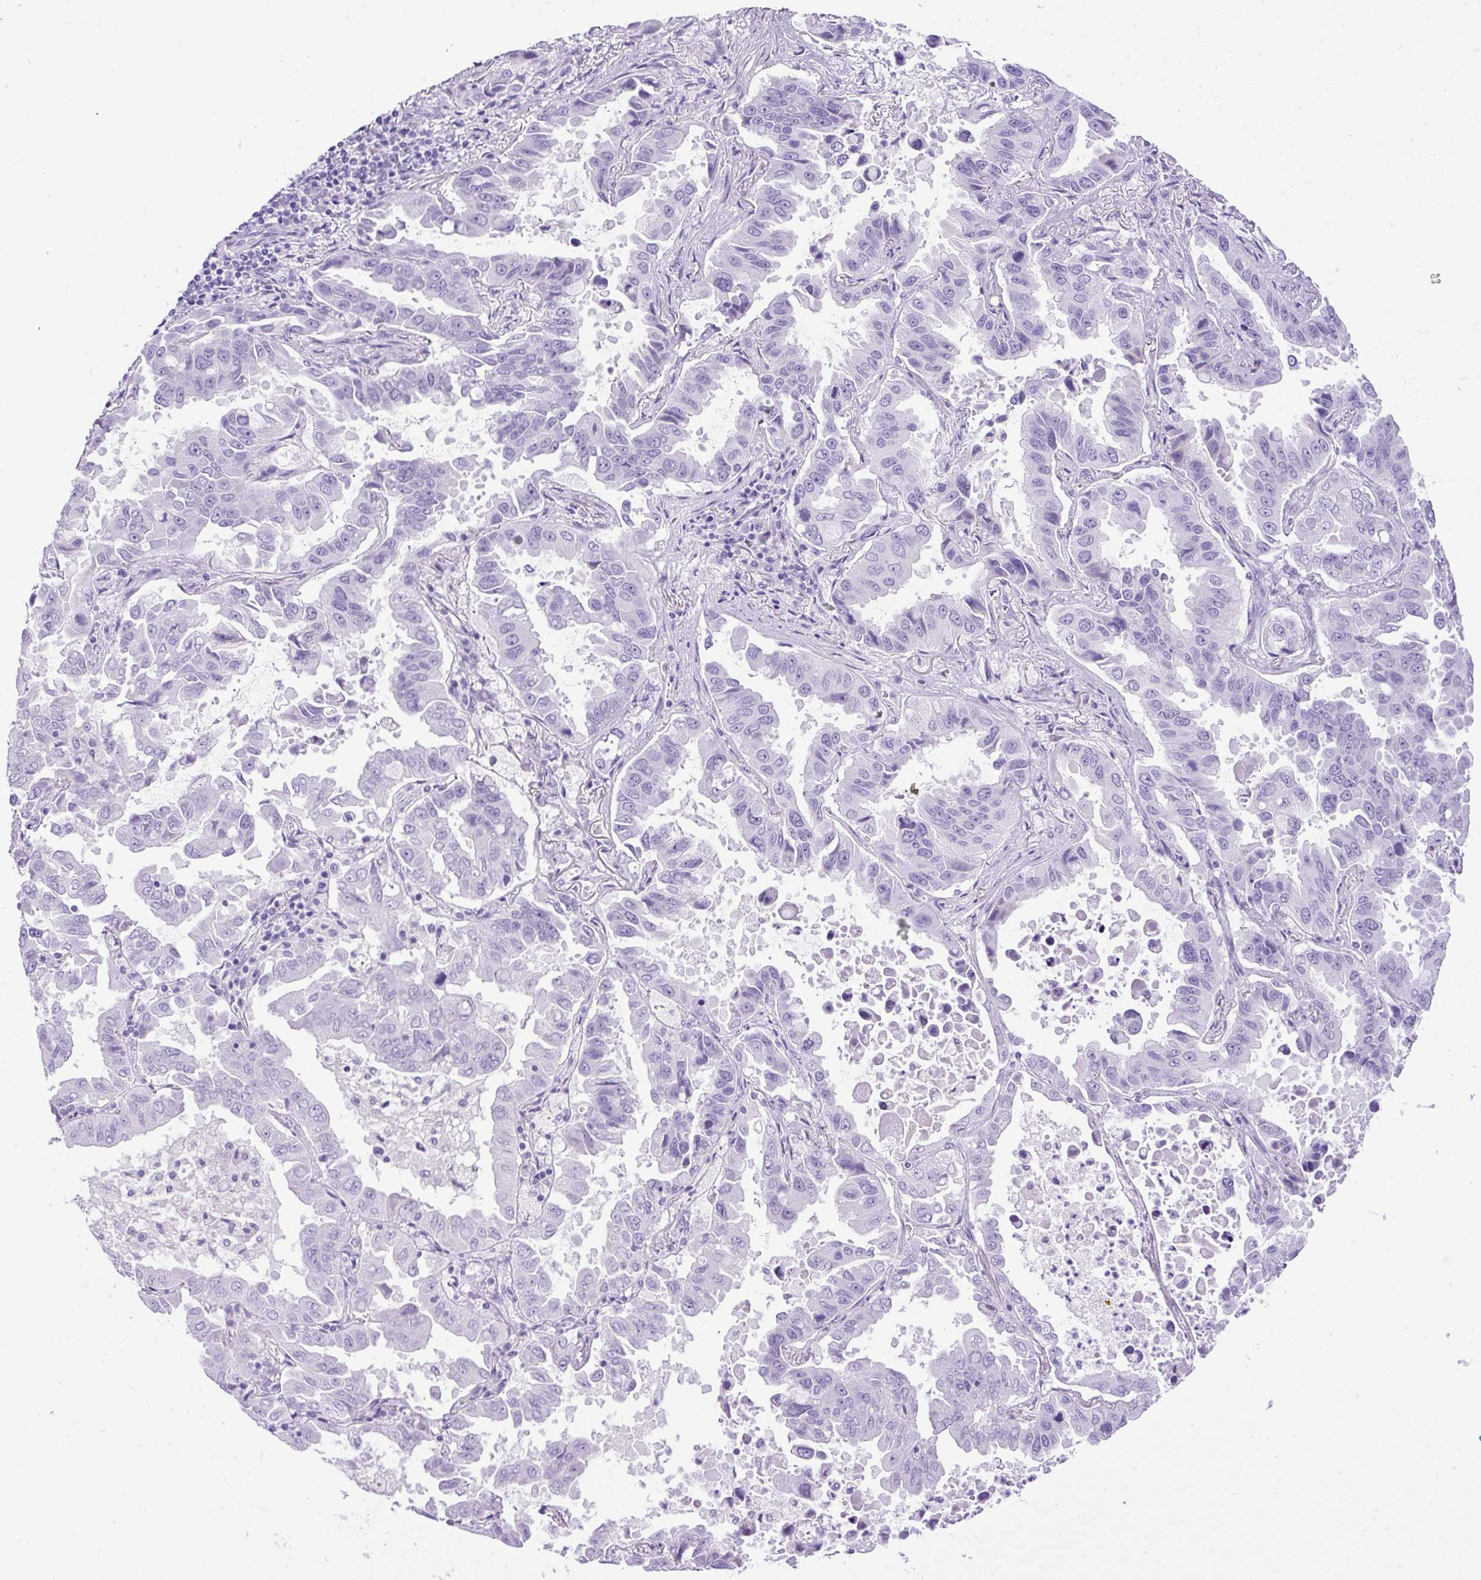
{"staining": {"intensity": "negative", "quantity": "none", "location": "none"}, "tissue": "lung cancer", "cell_type": "Tumor cells", "image_type": "cancer", "snomed": [{"axis": "morphology", "description": "Adenocarcinoma, NOS"}, {"axis": "topography", "description": "Lung"}], "caption": "Immunohistochemistry micrograph of neoplastic tissue: adenocarcinoma (lung) stained with DAB reveals no significant protein staining in tumor cells. (Stains: DAB IHC with hematoxylin counter stain, Microscopy: brightfield microscopy at high magnification).", "gene": "UPP1", "patient": {"sex": "male", "age": 64}}